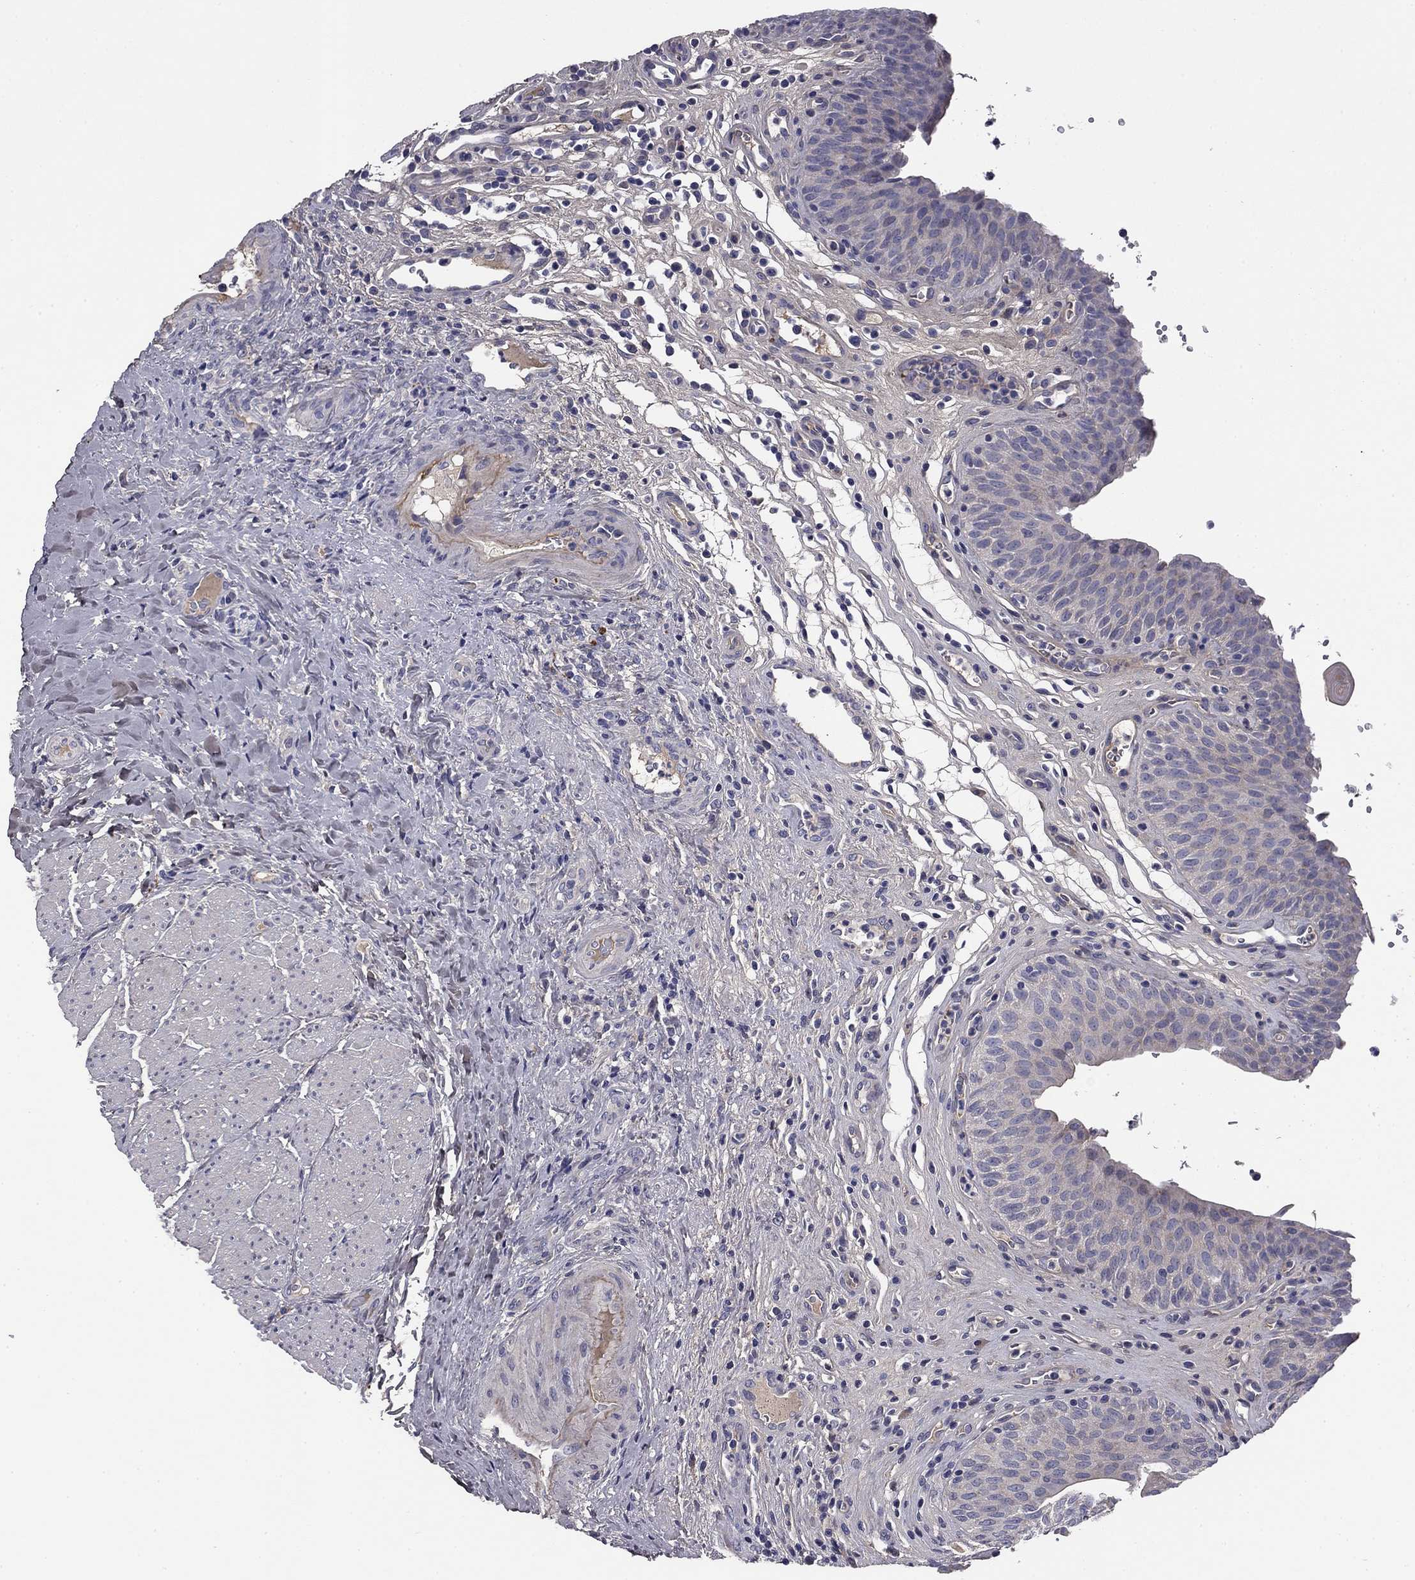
{"staining": {"intensity": "negative", "quantity": "none", "location": "none"}, "tissue": "urinary bladder", "cell_type": "Urothelial cells", "image_type": "normal", "snomed": [{"axis": "morphology", "description": "Normal tissue, NOS"}, {"axis": "topography", "description": "Urinary bladder"}], "caption": "Immunohistochemical staining of normal urinary bladder shows no significant staining in urothelial cells.", "gene": "COL2A1", "patient": {"sex": "male", "age": 66}}